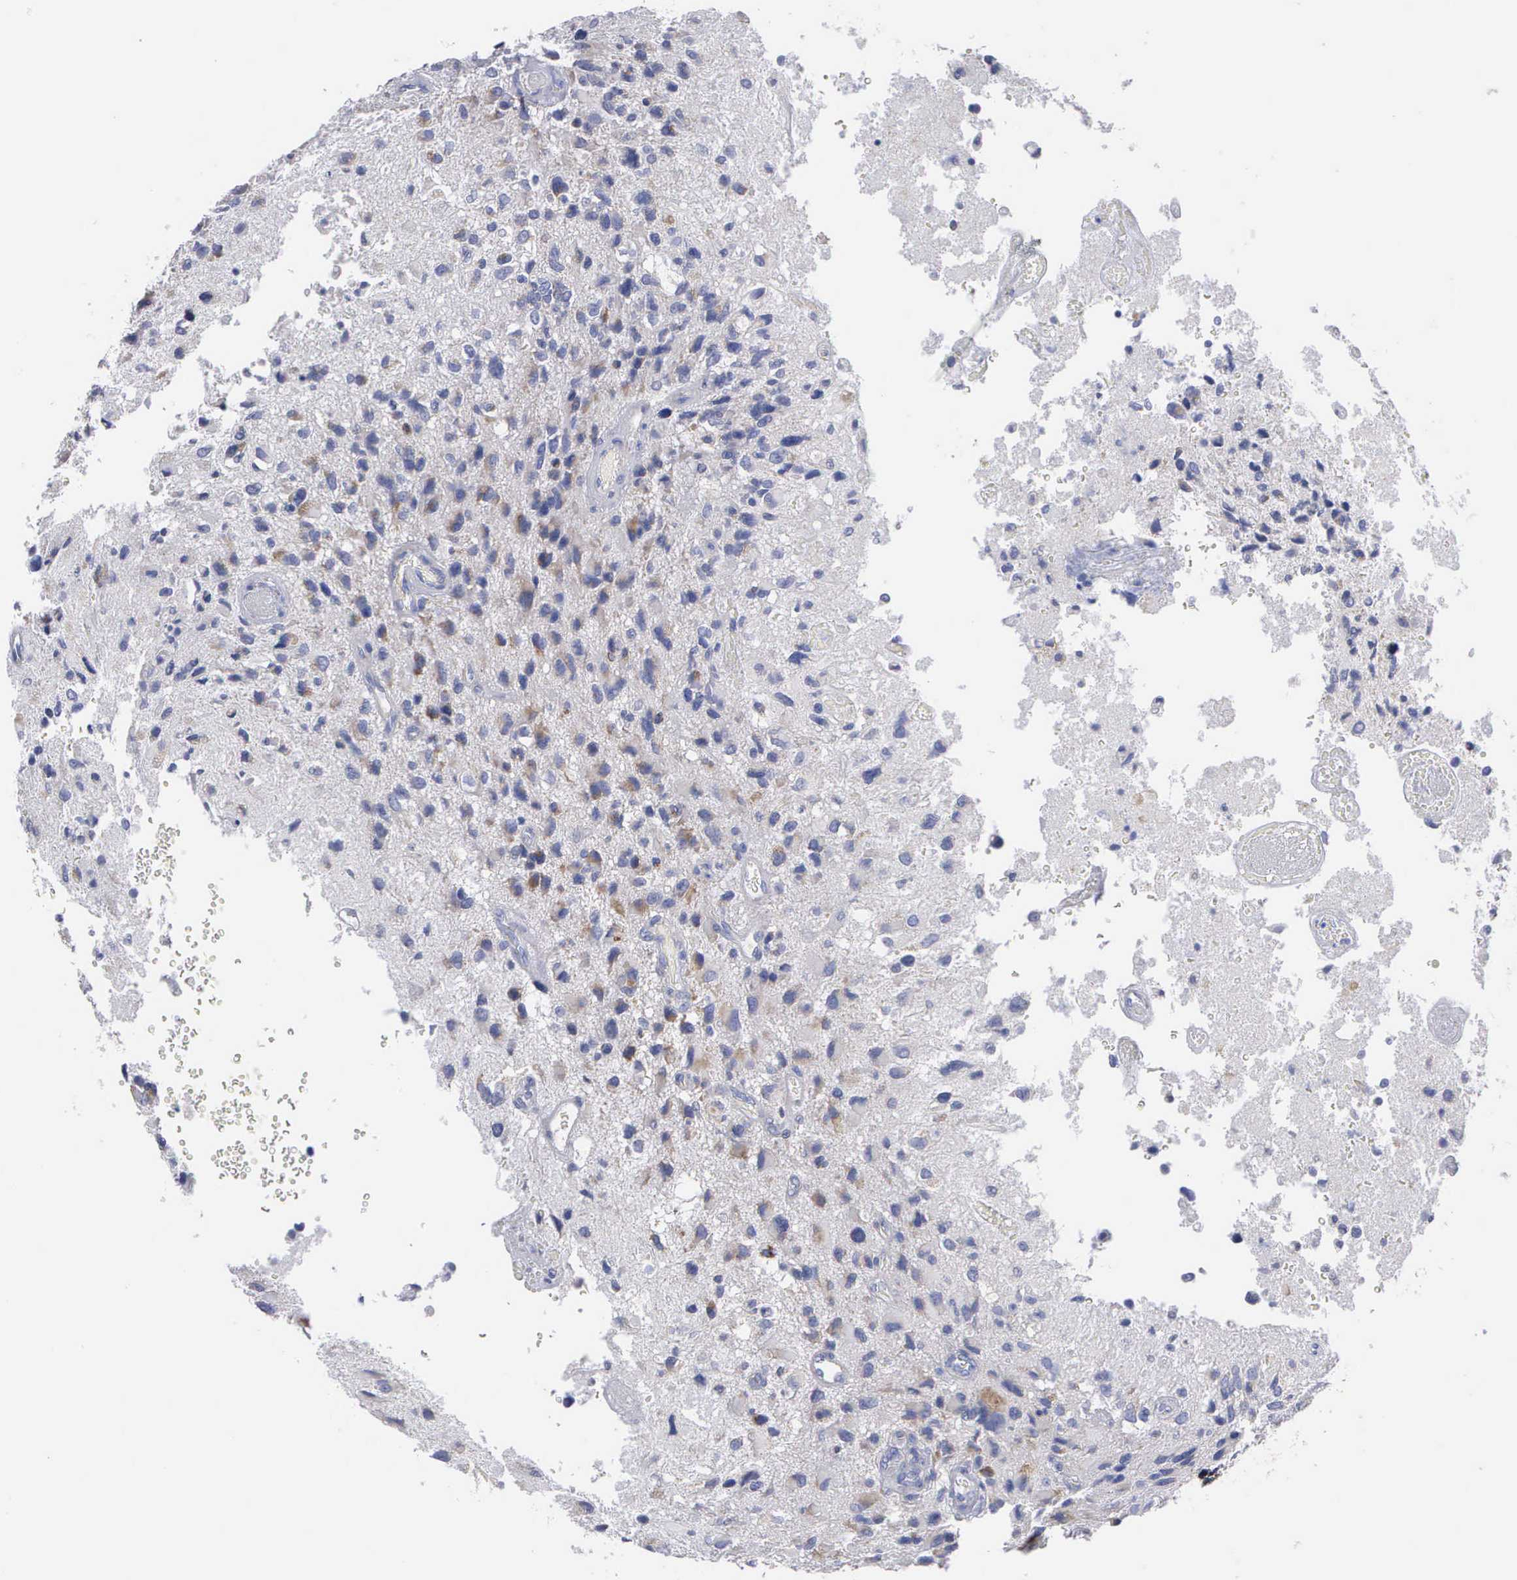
{"staining": {"intensity": "moderate", "quantity": "25%-75%", "location": "cytoplasmic/membranous"}, "tissue": "glioma", "cell_type": "Tumor cells", "image_type": "cancer", "snomed": [{"axis": "morphology", "description": "Glioma, malignant, High grade"}, {"axis": "topography", "description": "Brain"}], "caption": "IHC of glioma reveals medium levels of moderate cytoplasmic/membranous expression in about 25%-75% of tumor cells.", "gene": "APOOL", "patient": {"sex": "male", "age": 69}}